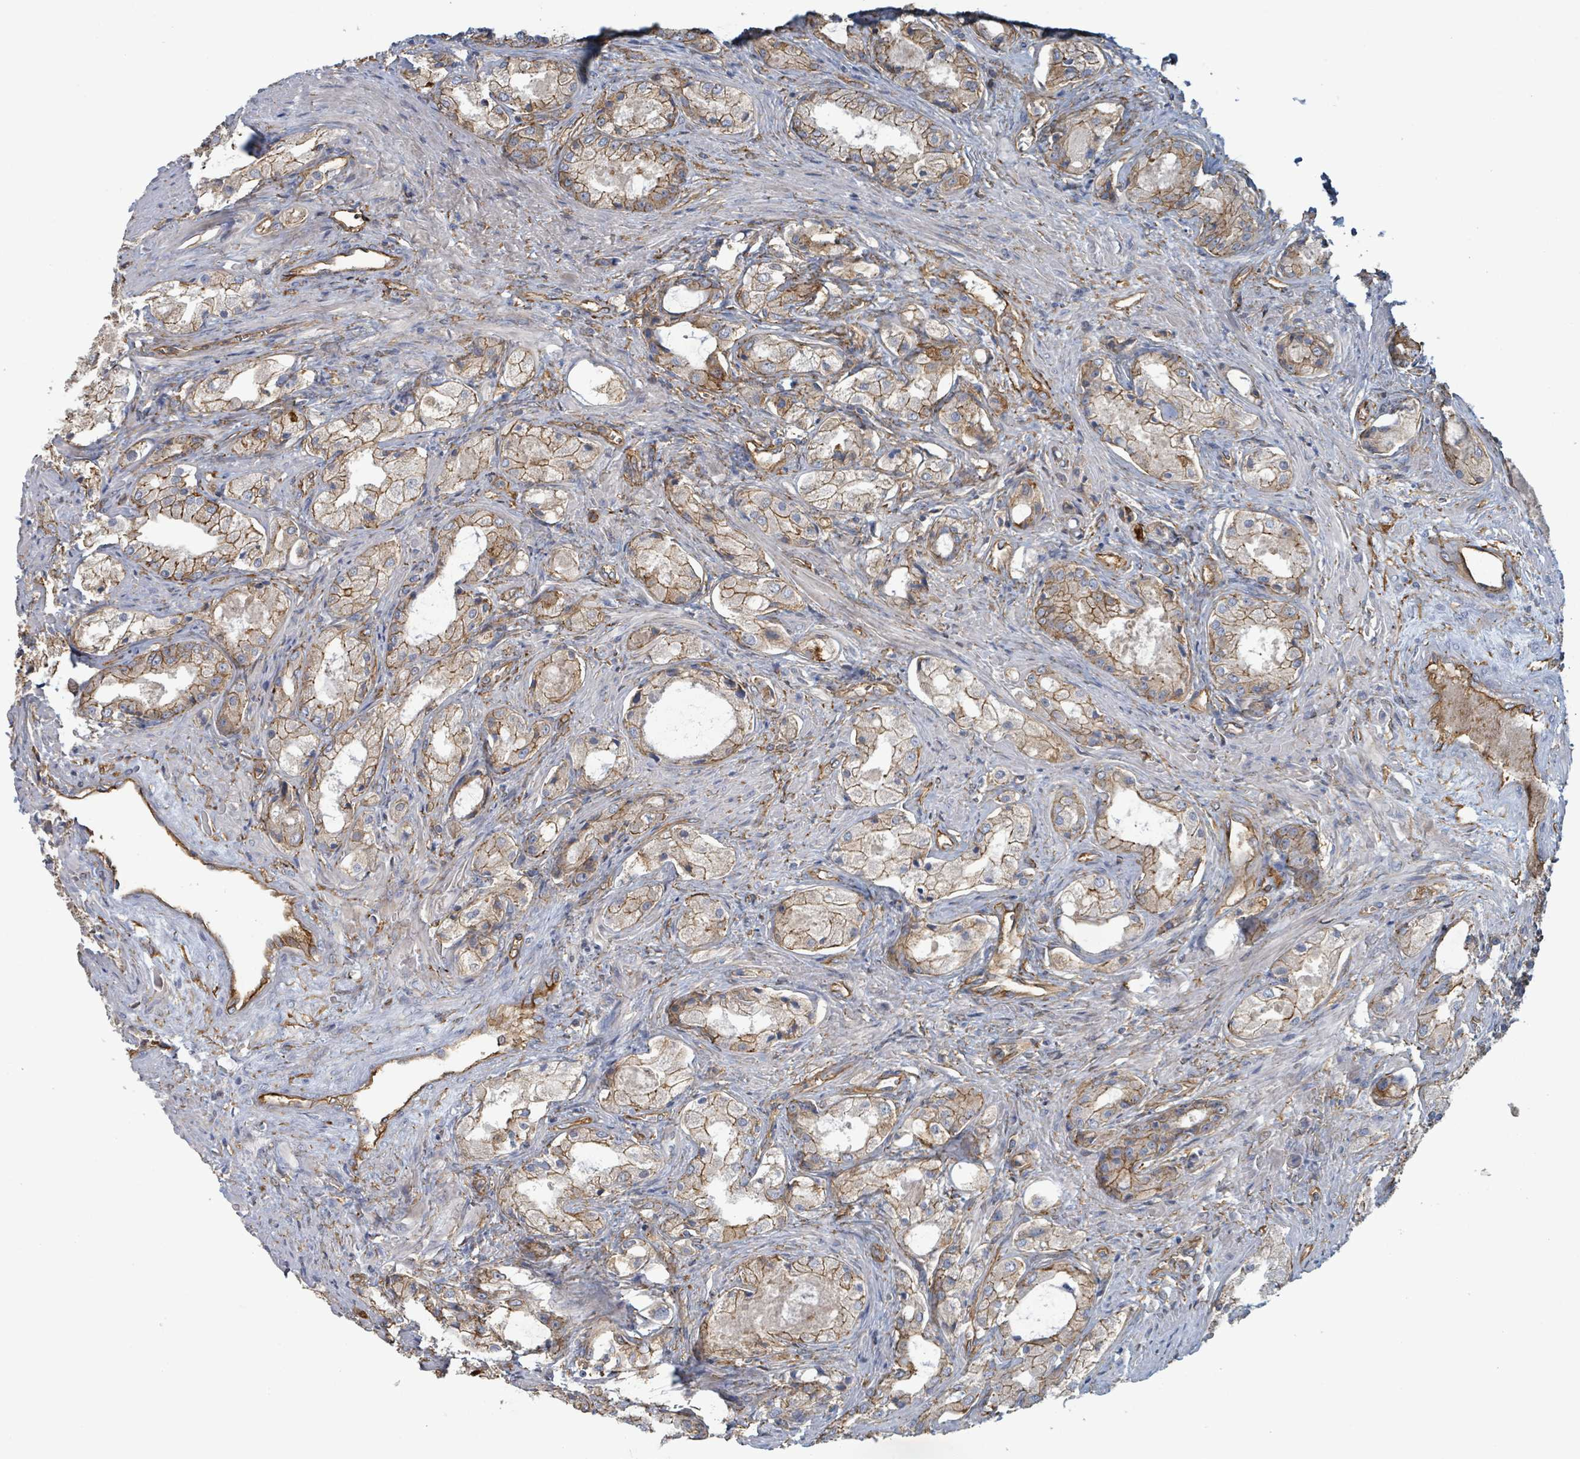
{"staining": {"intensity": "moderate", "quantity": "25%-75%", "location": "cytoplasmic/membranous"}, "tissue": "prostate cancer", "cell_type": "Tumor cells", "image_type": "cancer", "snomed": [{"axis": "morphology", "description": "Adenocarcinoma, Low grade"}, {"axis": "topography", "description": "Prostate"}], "caption": "Immunohistochemical staining of human prostate cancer reveals medium levels of moderate cytoplasmic/membranous expression in about 25%-75% of tumor cells. Using DAB (brown) and hematoxylin (blue) stains, captured at high magnification using brightfield microscopy.", "gene": "LDOC1", "patient": {"sex": "male", "age": 68}}